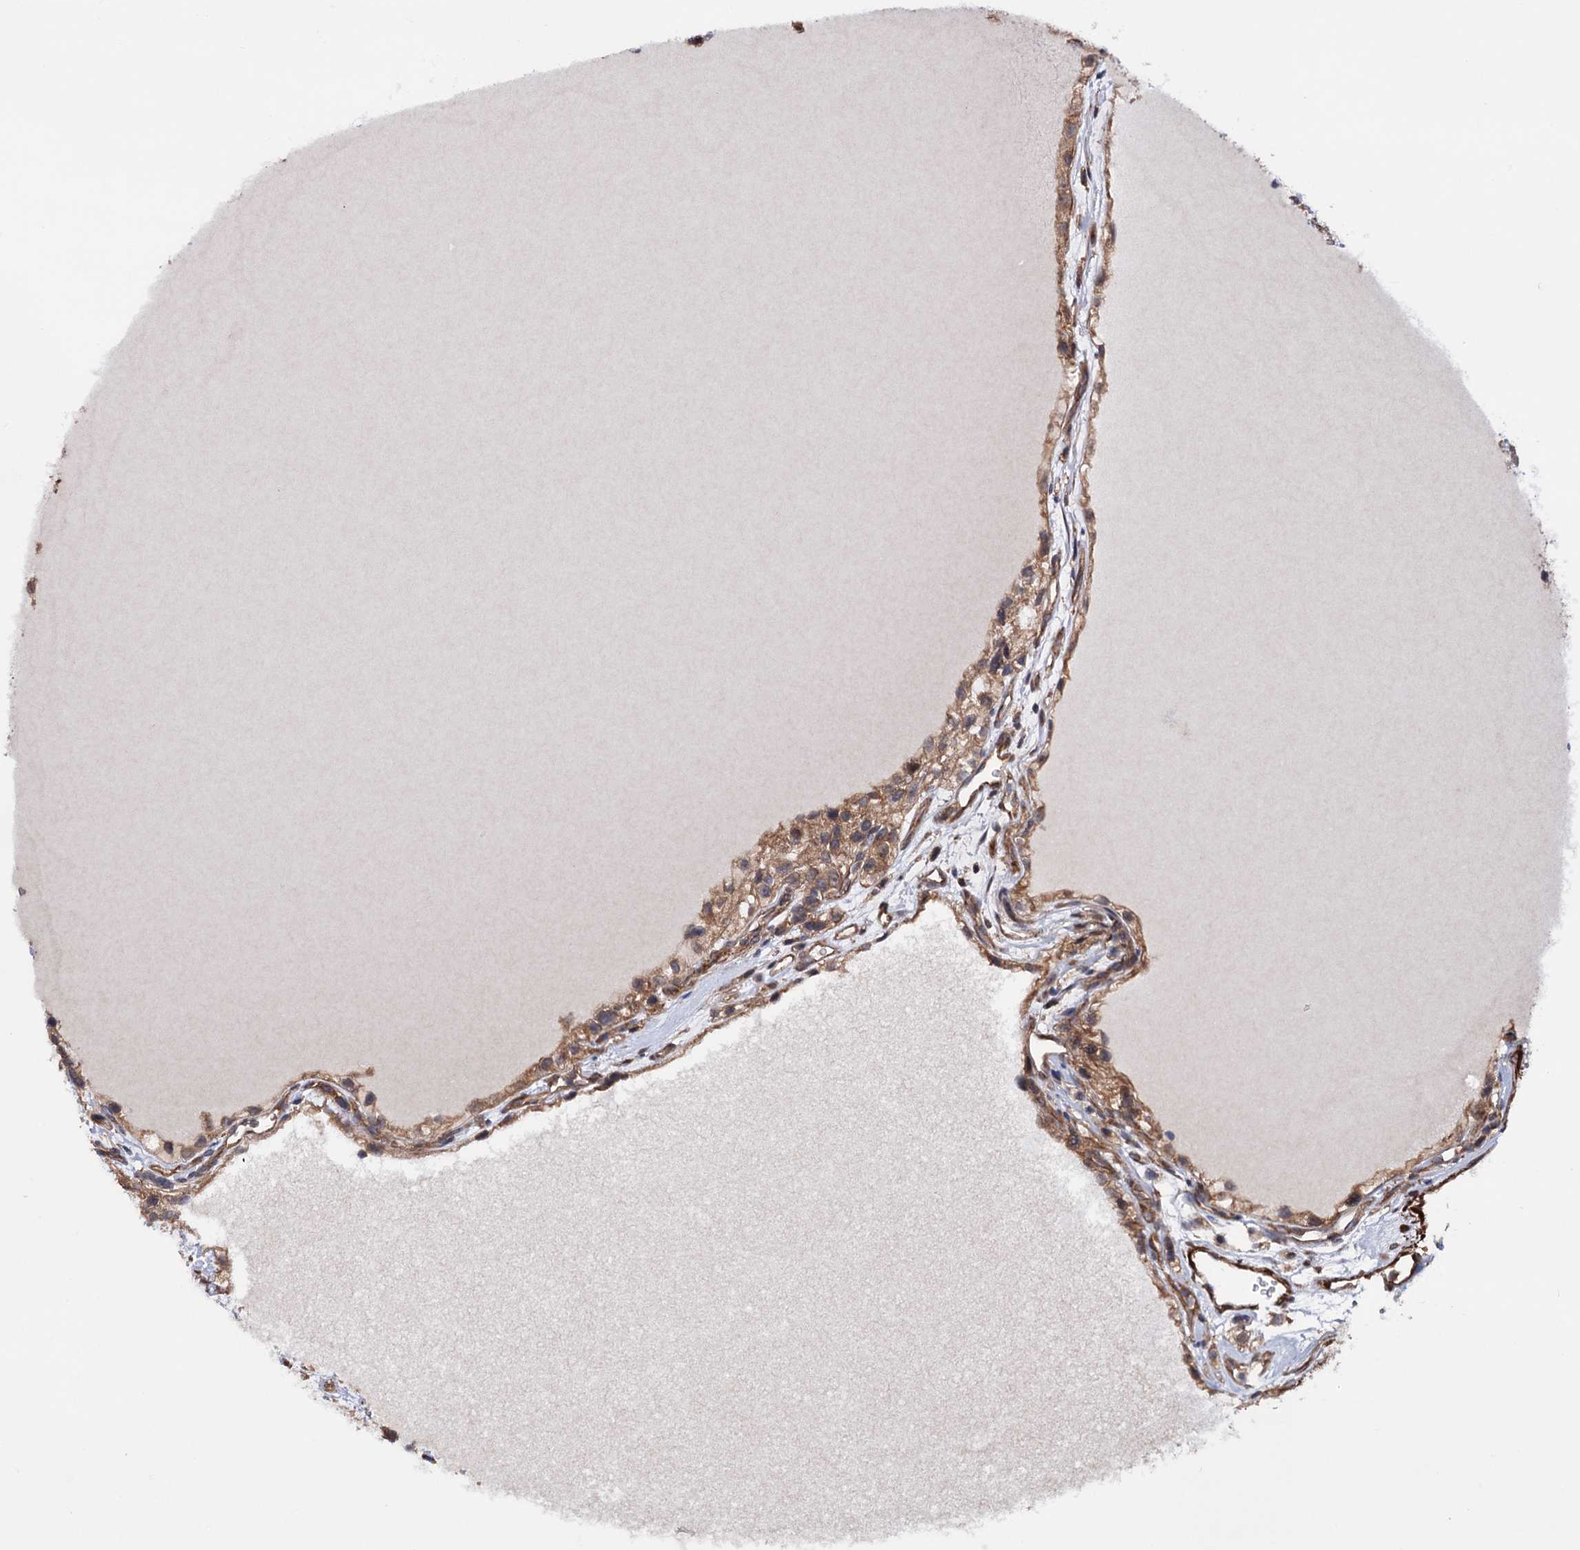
{"staining": {"intensity": "moderate", "quantity": ">75%", "location": "cytoplasmic/membranous"}, "tissue": "renal cancer", "cell_type": "Tumor cells", "image_type": "cancer", "snomed": [{"axis": "morphology", "description": "Adenocarcinoma, NOS"}, {"axis": "topography", "description": "Kidney"}], "caption": "Renal cancer (adenocarcinoma) stained for a protein demonstrates moderate cytoplasmic/membranous positivity in tumor cells.", "gene": "FERMT2", "patient": {"sex": "female", "age": 57}}